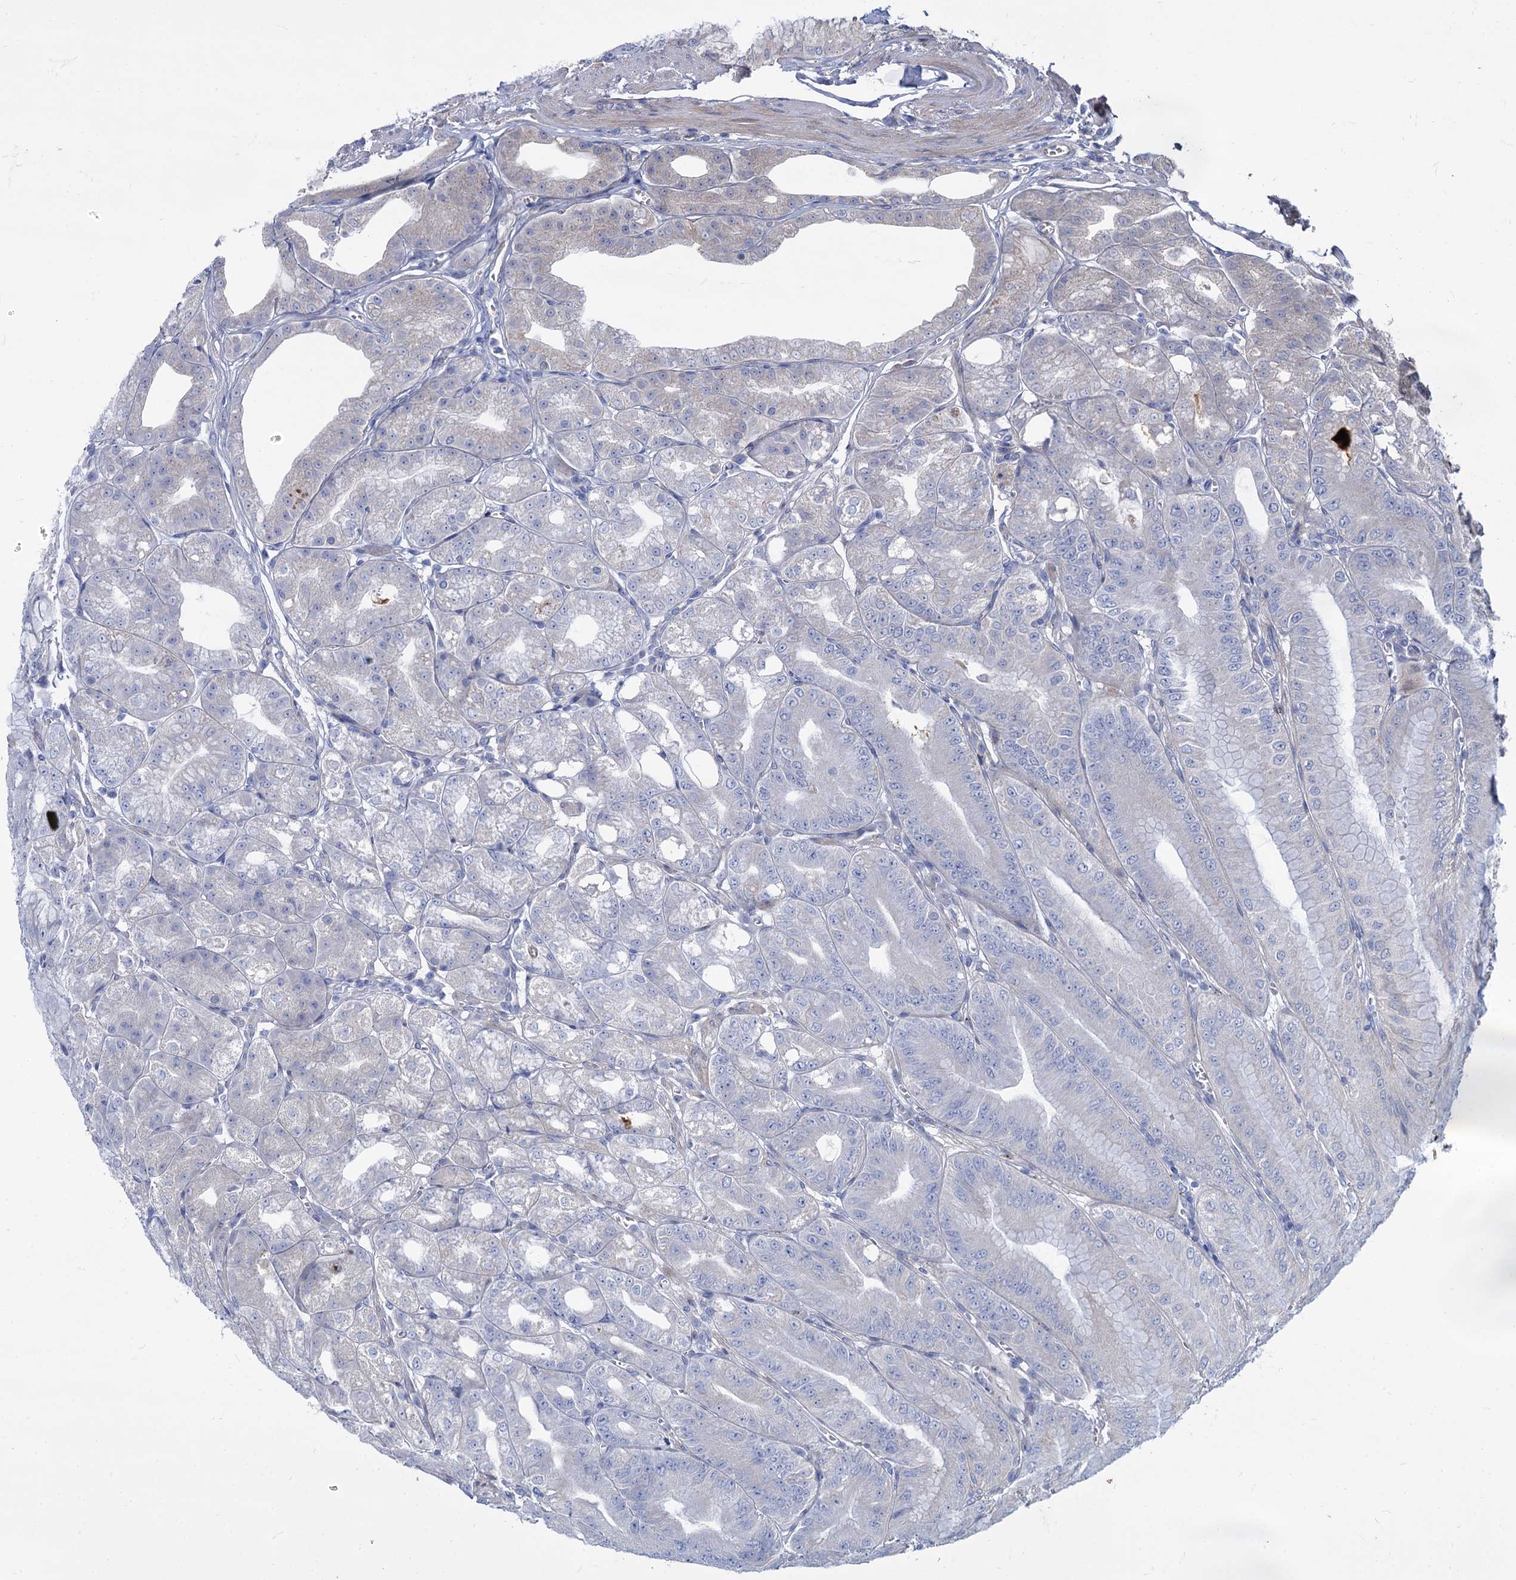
{"staining": {"intensity": "negative", "quantity": "none", "location": "none"}, "tissue": "stomach", "cell_type": "Glandular cells", "image_type": "normal", "snomed": [{"axis": "morphology", "description": "Normal tissue, NOS"}, {"axis": "topography", "description": "Stomach, upper"}, {"axis": "topography", "description": "Stomach, lower"}], "caption": "This photomicrograph is of benign stomach stained with IHC to label a protein in brown with the nuclei are counter-stained blue. There is no staining in glandular cells.", "gene": "TRIM77", "patient": {"sex": "male", "age": 71}}